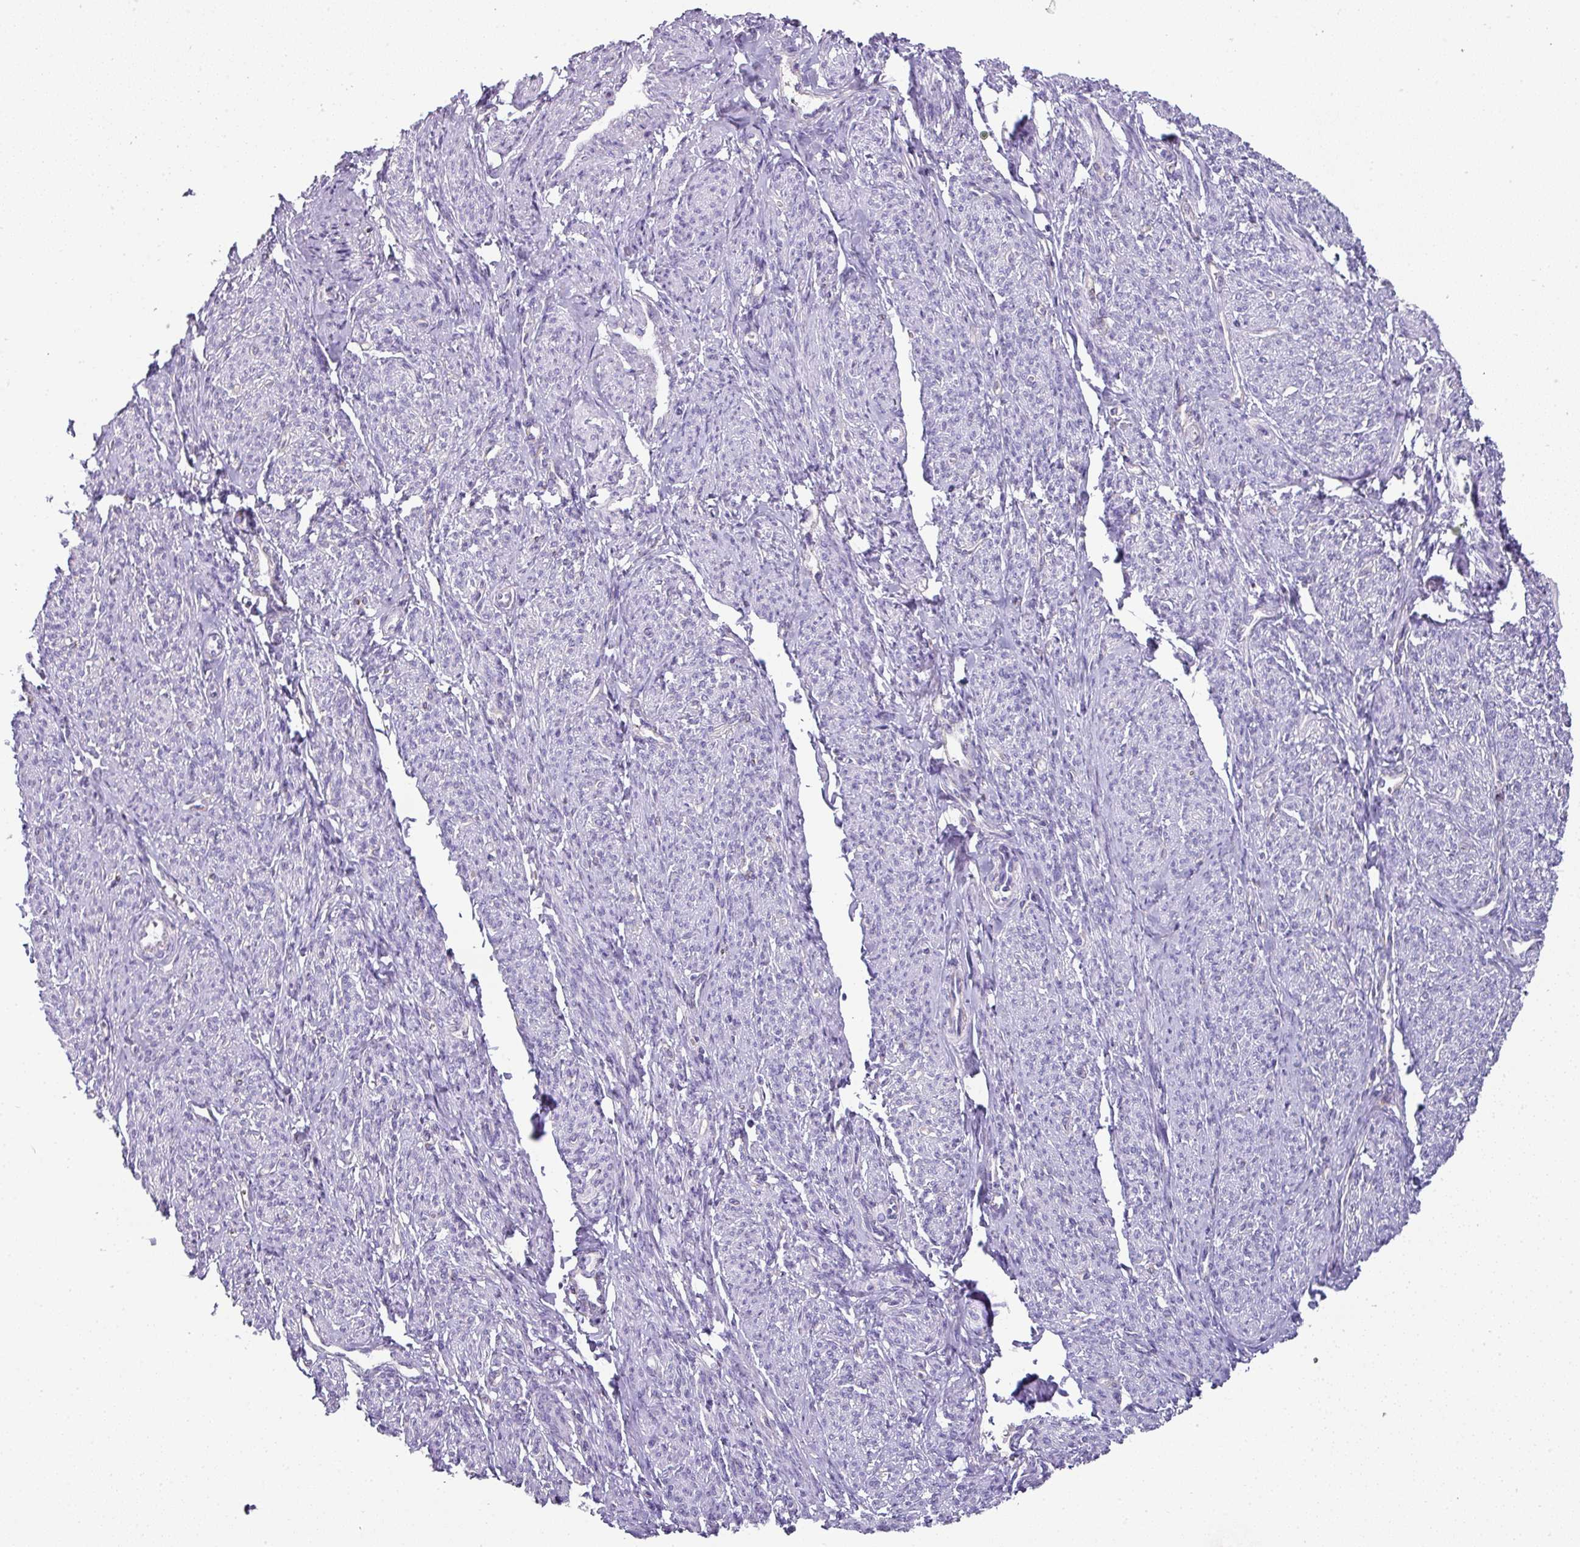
{"staining": {"intensity": "negative", "quantity": "none", "location": "none"}, "tissue": "smooth muscle", "cell_type": "Smooth muscle cells", "image_type": "normal", "snomed": [{"axis": "morphology", "description": "Normal tissue, NOS"}, {"axis": "topography", "description": "Smooth muscle"}], "caption": "Smooth muscle cells are negative for brown protein staining in normal smooth muscle. (DAB (3,3'-diaminobenzidine) immunohistochemistry, high magnification).", "gene": "FGF17", "patient": {"sex": "female", "age": 65}}